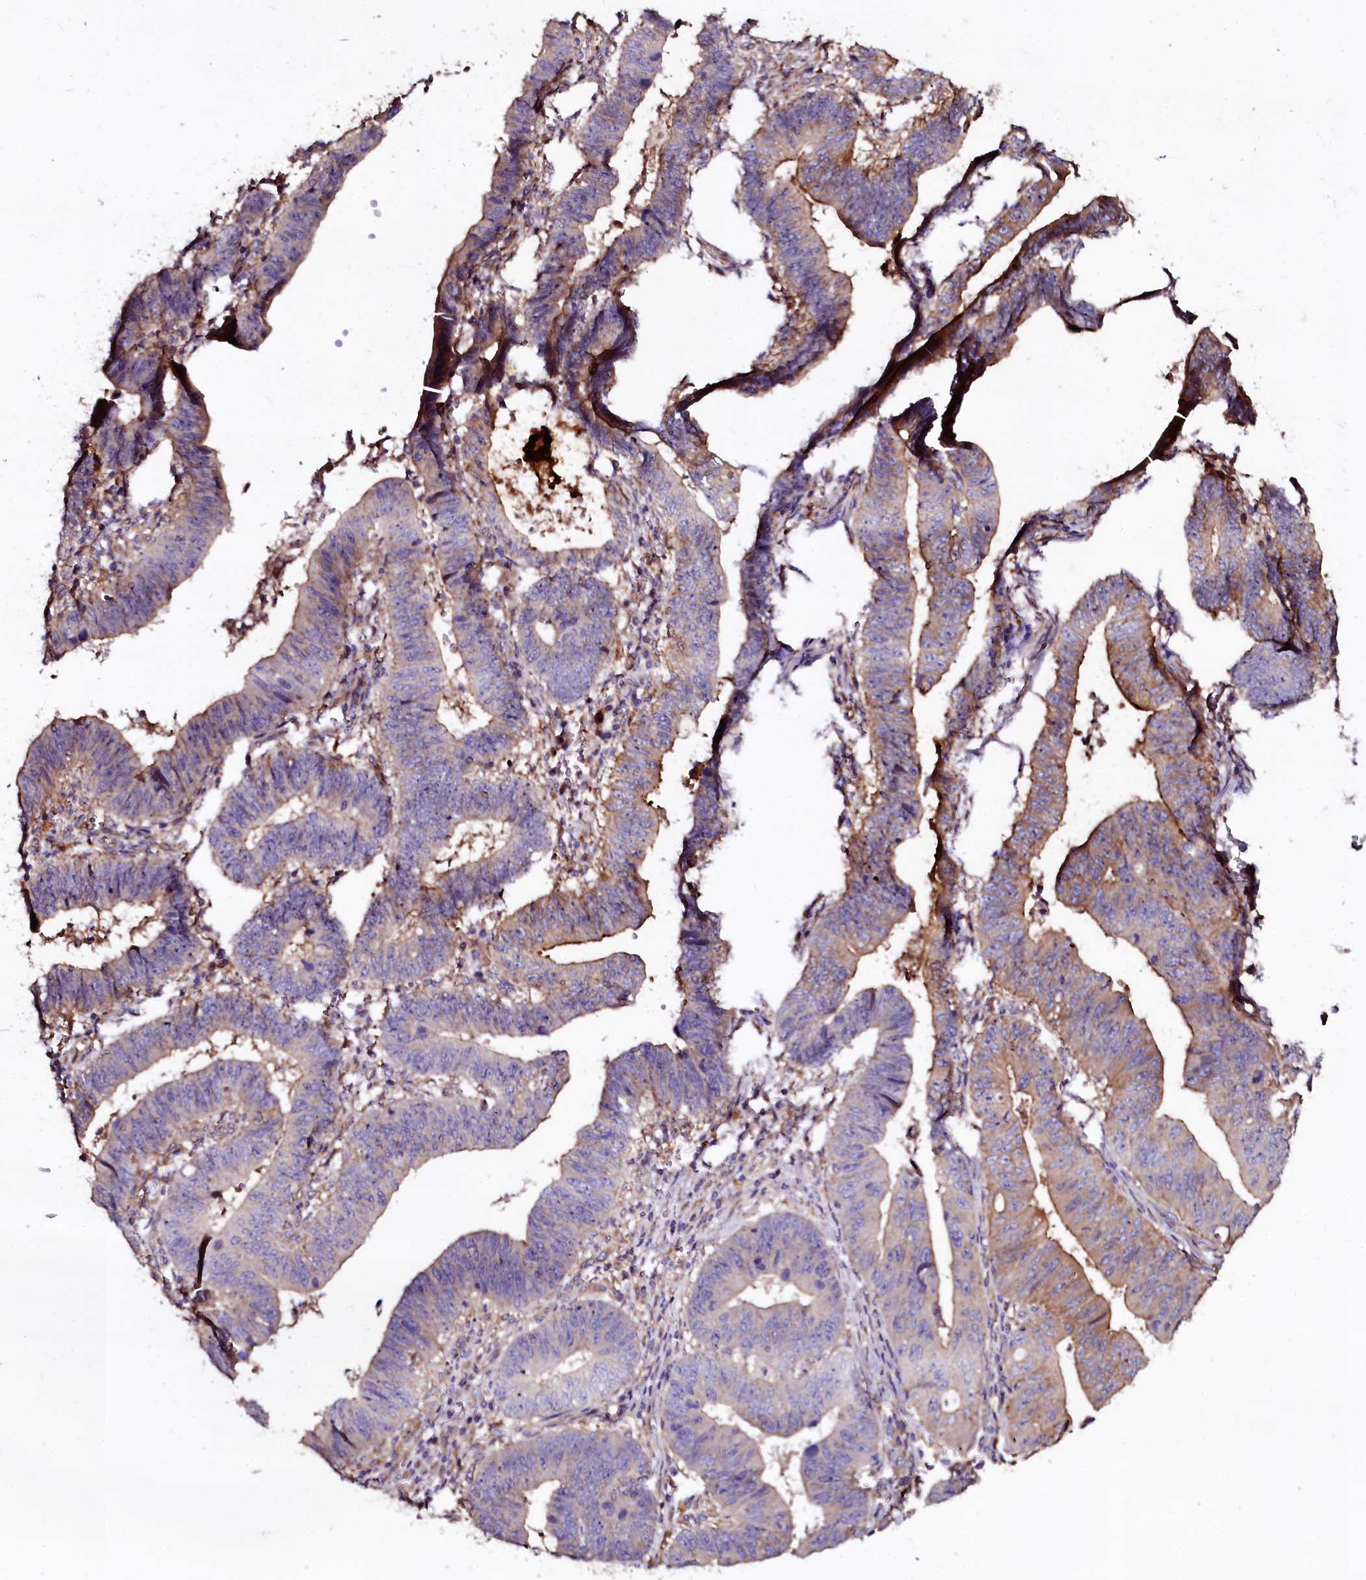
{"staining": {"intensity": "moderate", "quantity": "25%-75%", "location": "cytoplasmic/membranous"}, "tissue": "stomach cancer", "cell_type": "Tumor cells", "image_type": "cancer", "snomed": [{"axis": "morphology", "description": "Adenocarcinoma, NOS"}, {"axis": "topography", "description": "Stomach"}], "caption": "Adenocarcinoma (stomach) stained with a brown dye demonstrates moderate cytoplasmic/membranous positive expression in about 25%-75% of tumor cells.", "gene": "APPL2", "patient": {"sex": "male", "age": 59}}